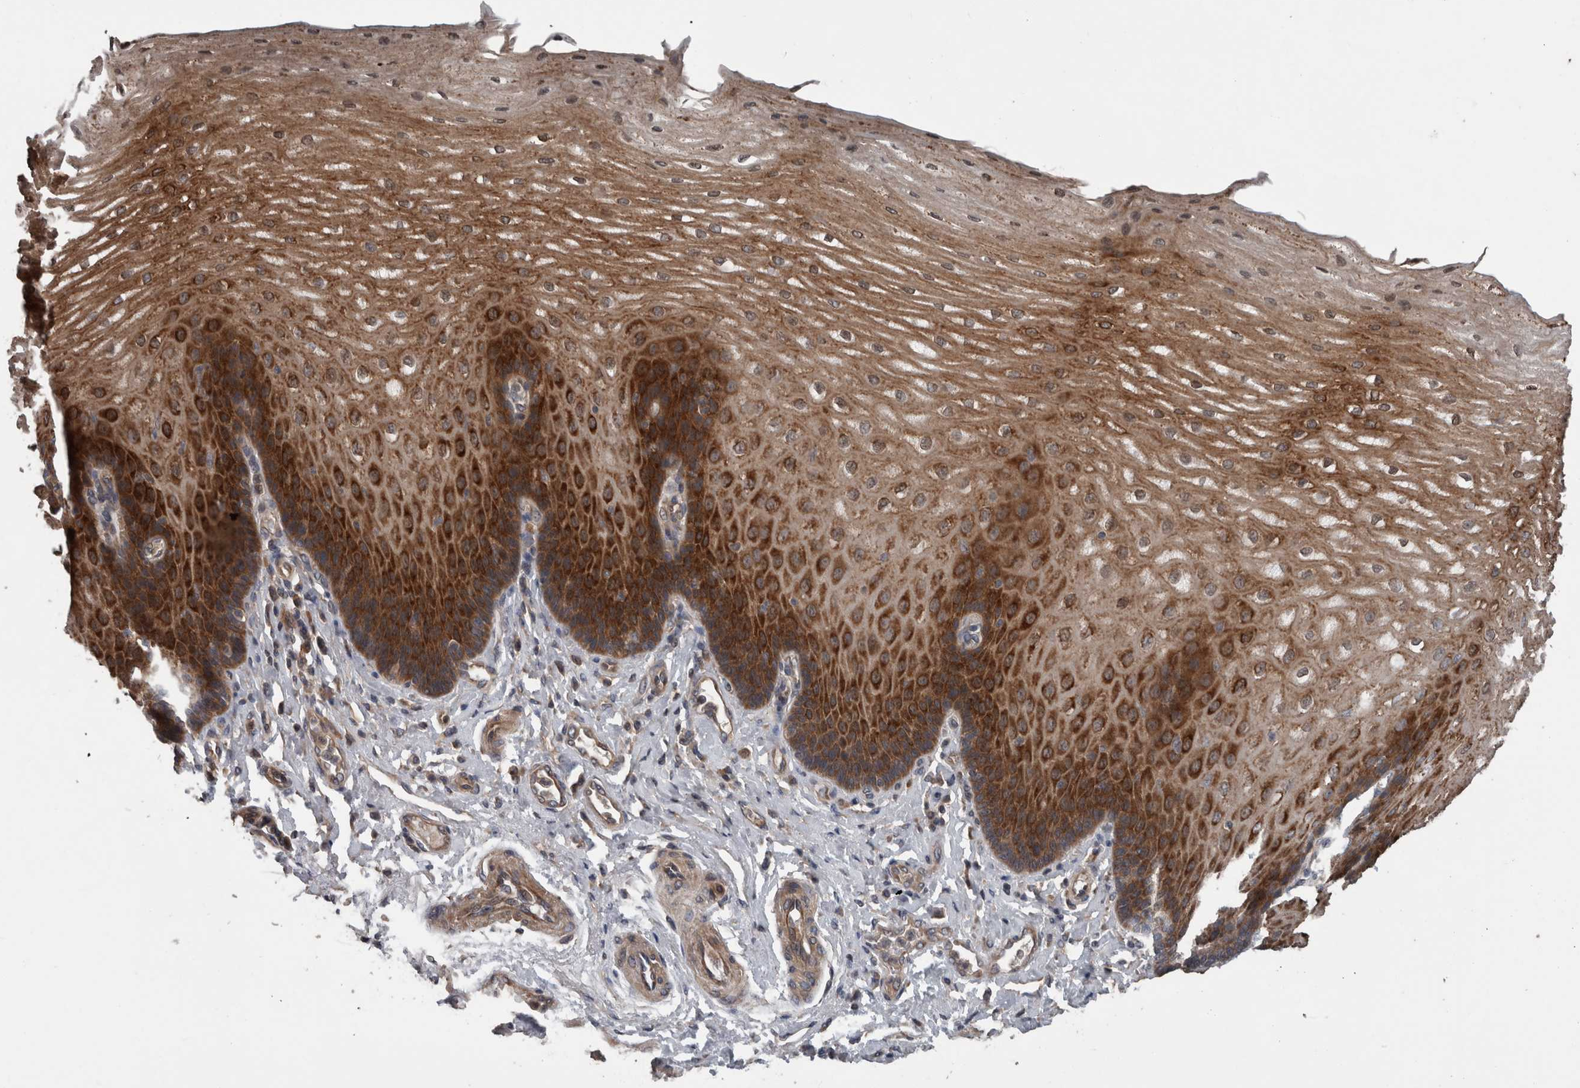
{"staining": {"intensity": "strong", "quantity": ">75%", "location": "cytoplasmic/membranous"}, "tissue": "esophagus", "cell_type": "Squamous epithelial cells", "image_type": "normal", "snomed": [{"axis": "morphology", "description": "Normal tissue, NOS"}, {"axis": "topography", "description": "Esophagus"}], "caption": "Squamous epithelial cells demonstrate high levels of strong cytoplasmic/membranous staining in approximately >75% of cells in unremarkable human esophagus. (IHC, brightfield microscopy, high magnification).", "gene": "RIOK3", "patient": {"sex": "male", "age": 54}}